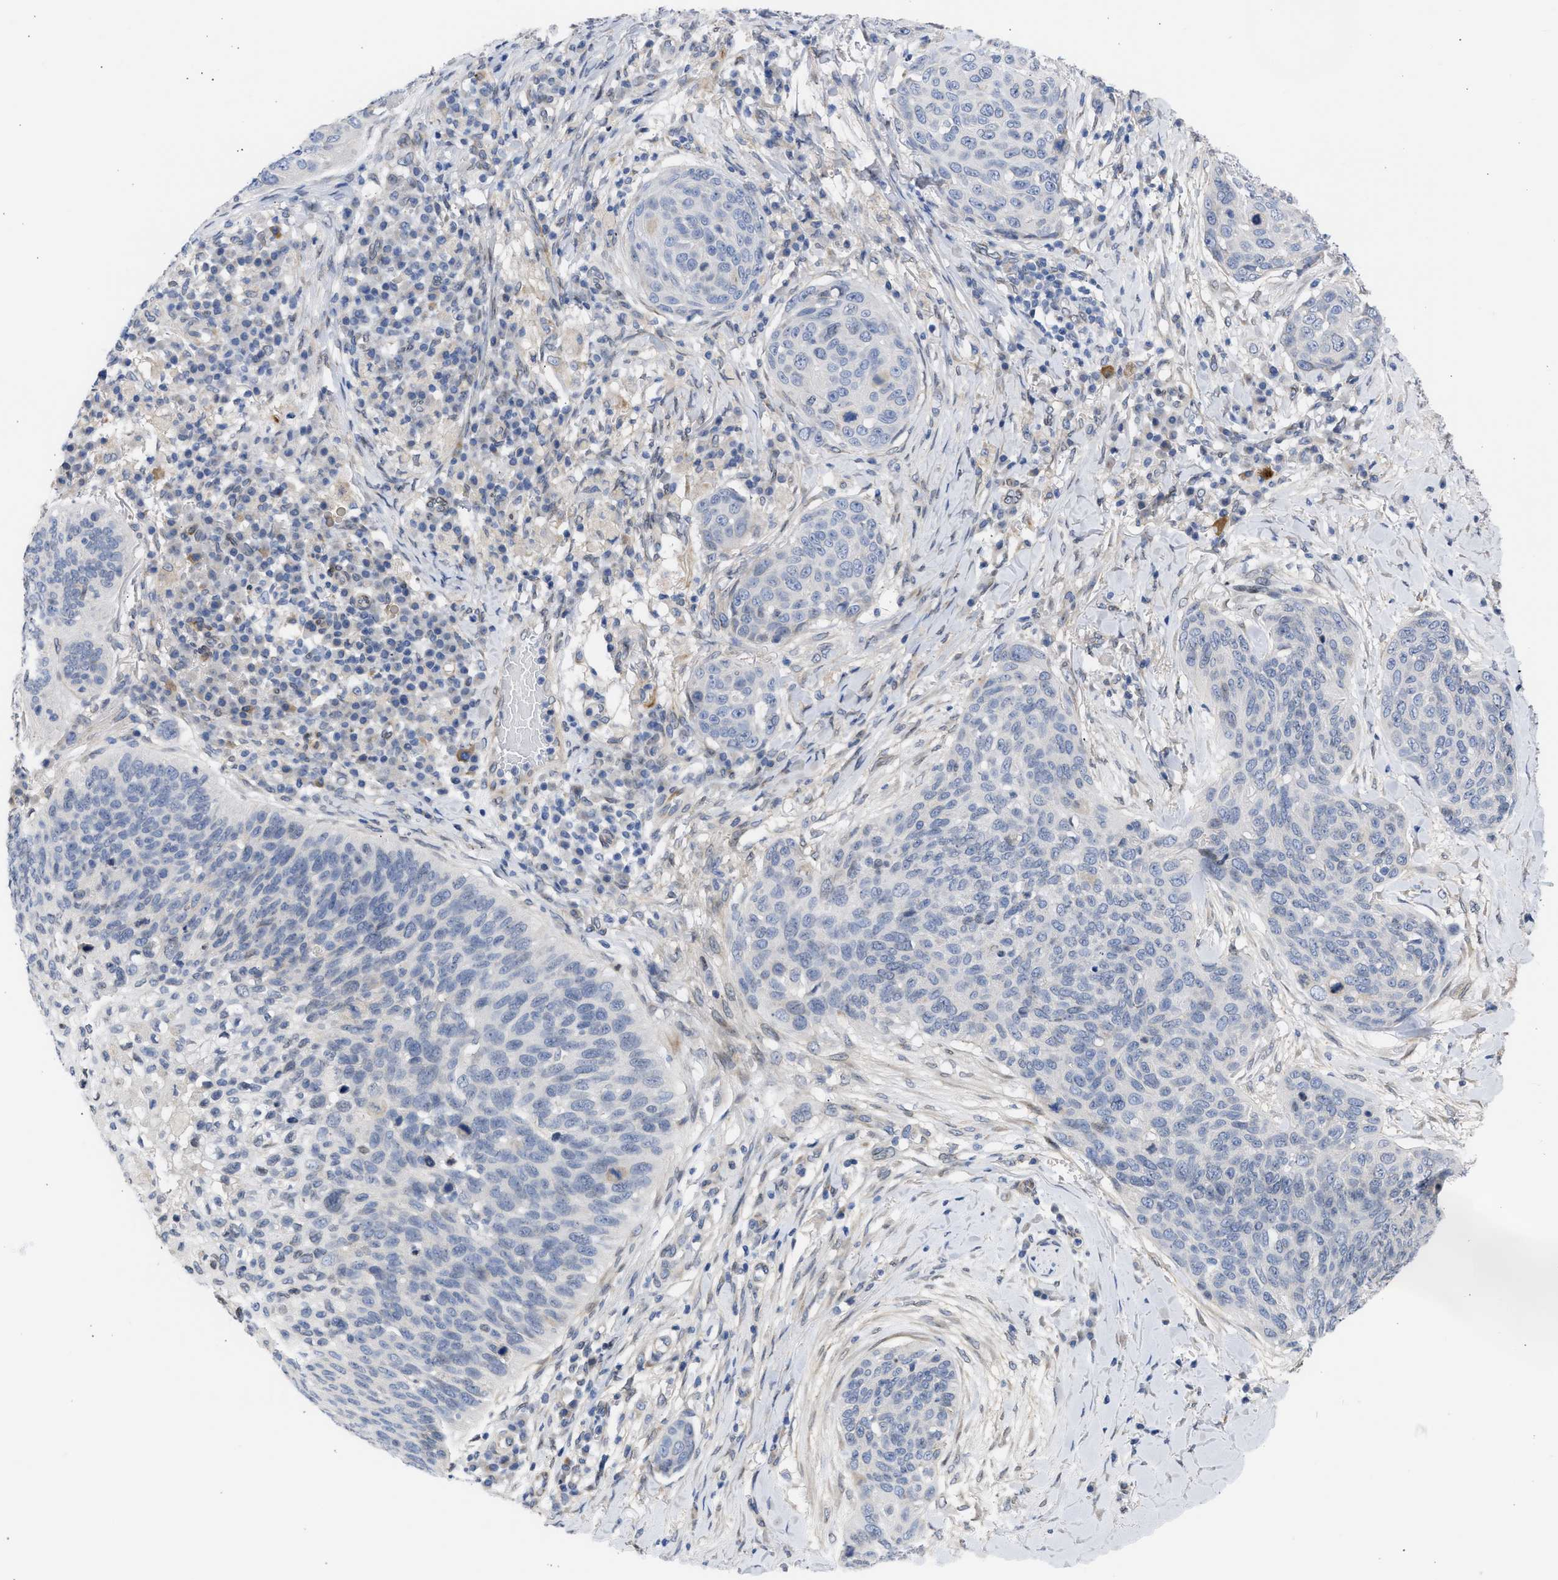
{"staining": {"intensity": "weak", "quantity": "<25%", "location": "cytoplasmic/membranous"}, "tissue": "skin cancer", "cell_type": "Tumor cells", "image_type": "cancer", "snomed": [{"axis": "morphology", "description": "Squamous cell carcinoma in situ, NOS"}, {"axis": "morphology", "description": "Squamous cell carcinoma, NOS"}, {"axis": "topography", "description": "Skin"}], "caption": "This is an immunohistochemistry (IHC) image of human skin squamous cell carcinoma. There is no expression in tumor cells.", "gene": "NUP35", "patient": {"sex": "male", "age": 93}}